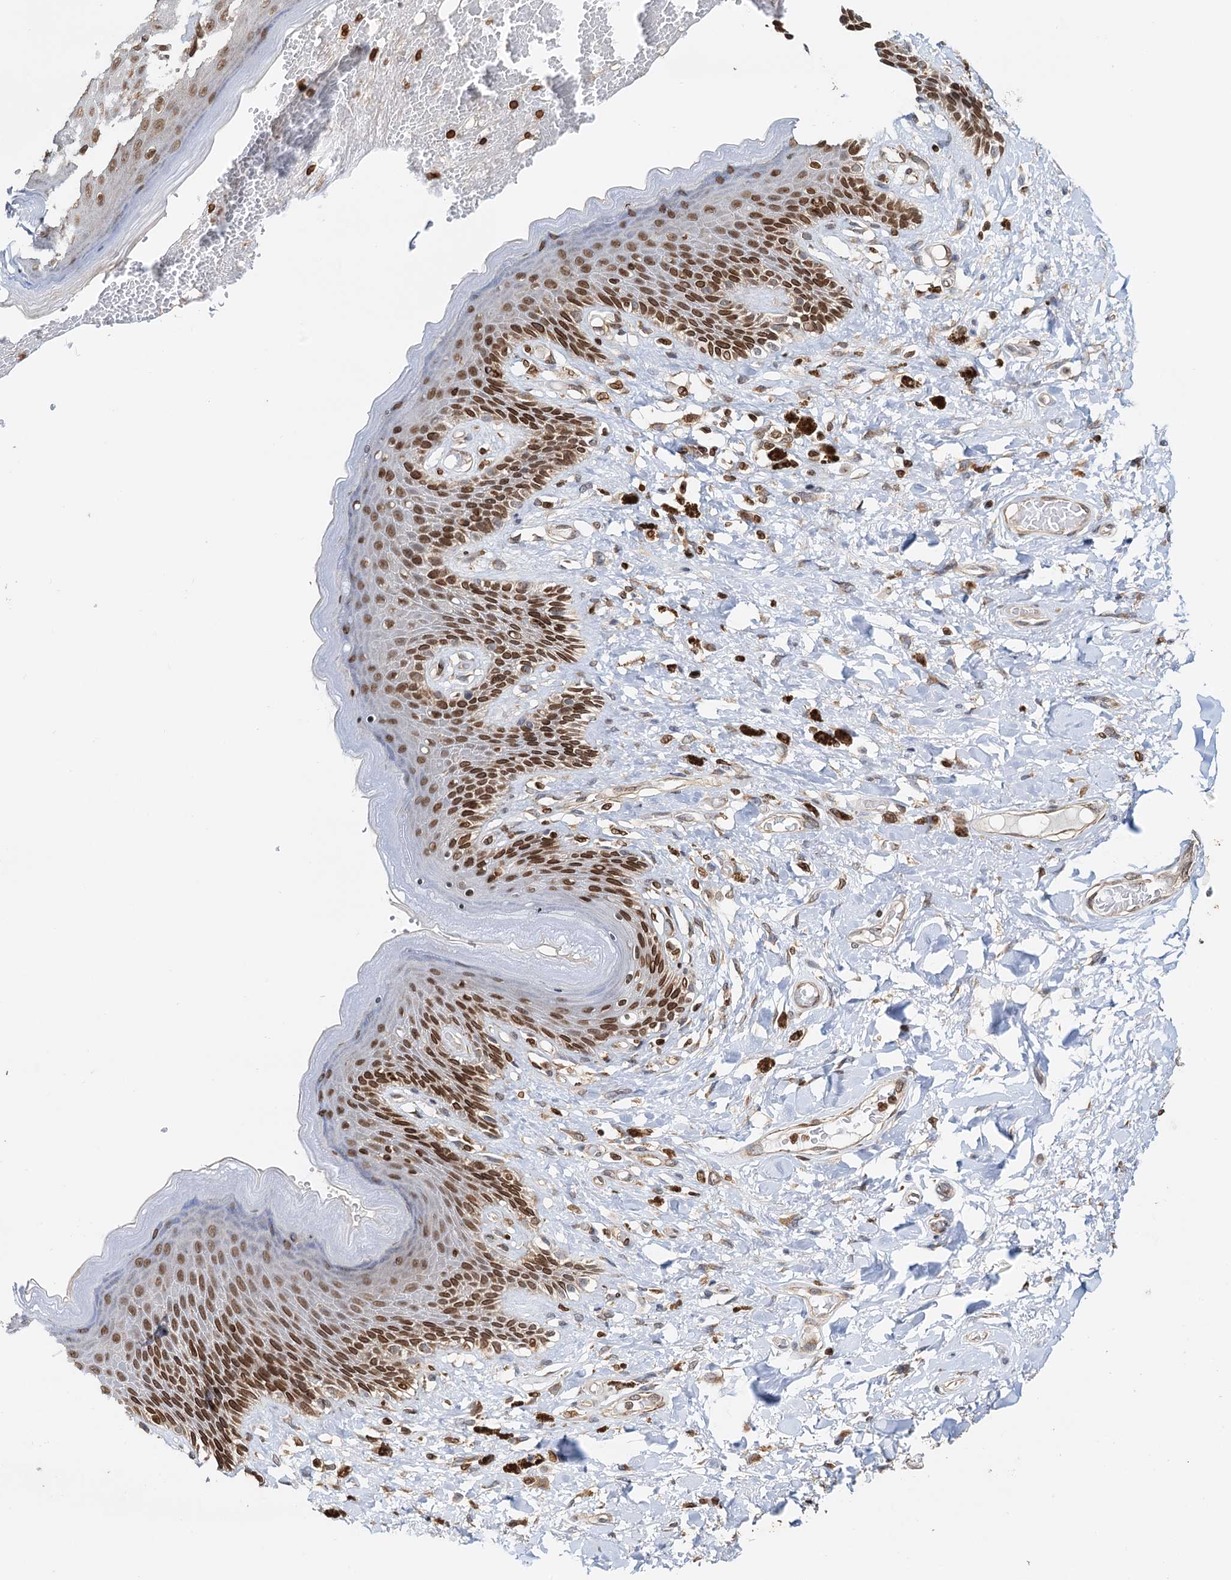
{"staining": {"intensity": "strong", "quantity": ">75%", "location": "nuclear"}, "tissue": "skin", "cell_type": "Epidermal cells", "image_type": "normal", "snomed": [{"axis": "morphology", "description": "Normal tissue, NOS"}, {"axis": "topography", "description": "Anal"}], "caption": "This histopathology image reveals immunohistochemistry (IHC) staining of benign skin, with high strong nuclear positivity in approximately >75% of epidermal cells.", "gene": "ZC3H13", "patient": {"sex": "female", "age": 78}}